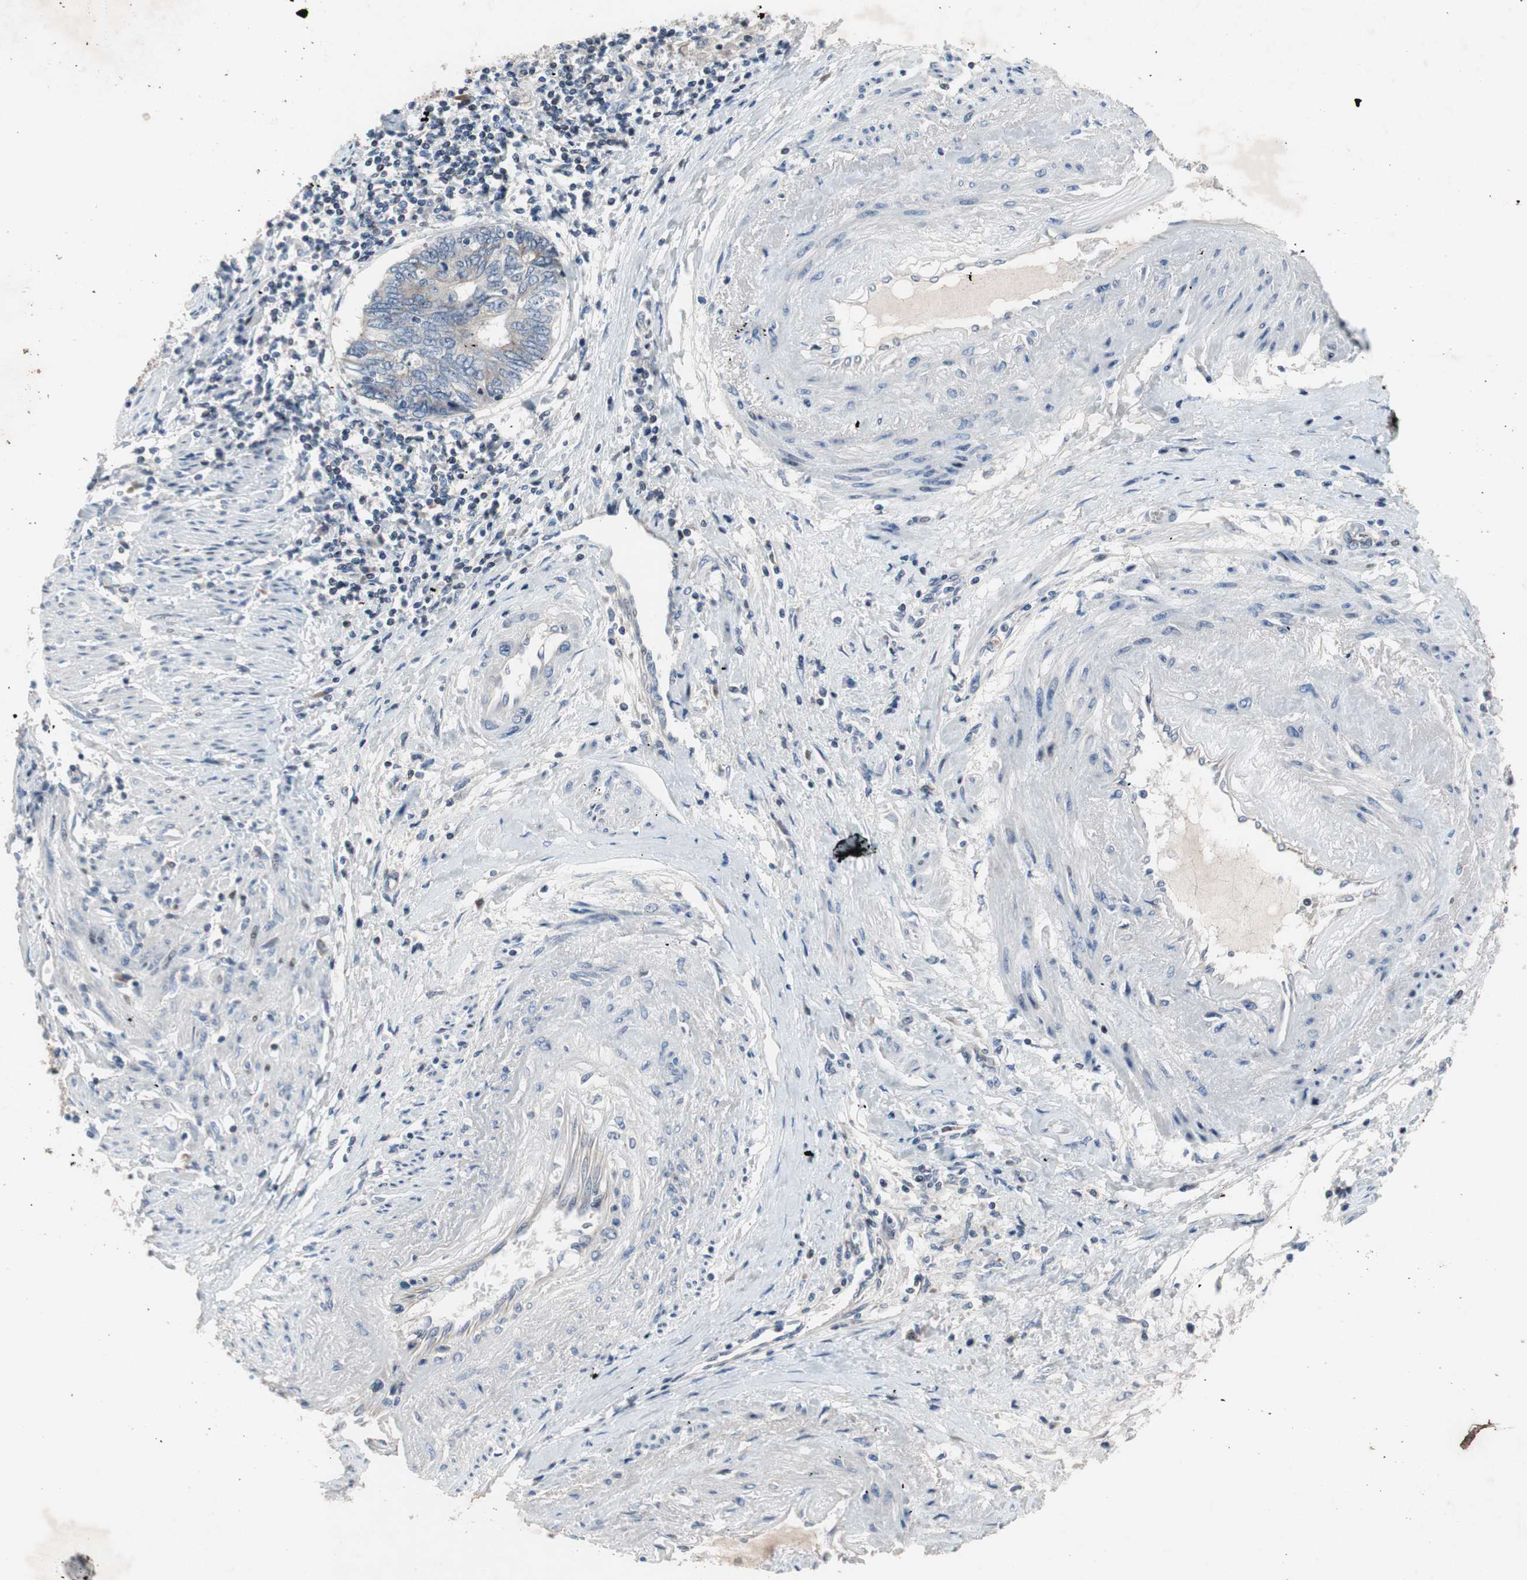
{"staining": {"intensity": "weak", "quantity": "<25%", "location": "cytoplasmic/membranous"}, "tissue": "endometrial cancer", "cell_type": "Tumor cells", "image_type": "cancer", "snomed": [{"axis": "morphology", "description": "Adenocarcinoma, NOS"}, {"axis": "topography", "description": "Uterus"}, {"axis": "topography", "description": "Endometrium"}], "caption": "IHC histopathology image of neoplastic tissue: endometrial cancer (adenocarcinoma) stained with DAB (3,3'-diaminobenzidine) exhibits no significant protein positivity in tumor cells.", "gene": "MUTYH", "patient": {"sex": "female", "age": 70}}